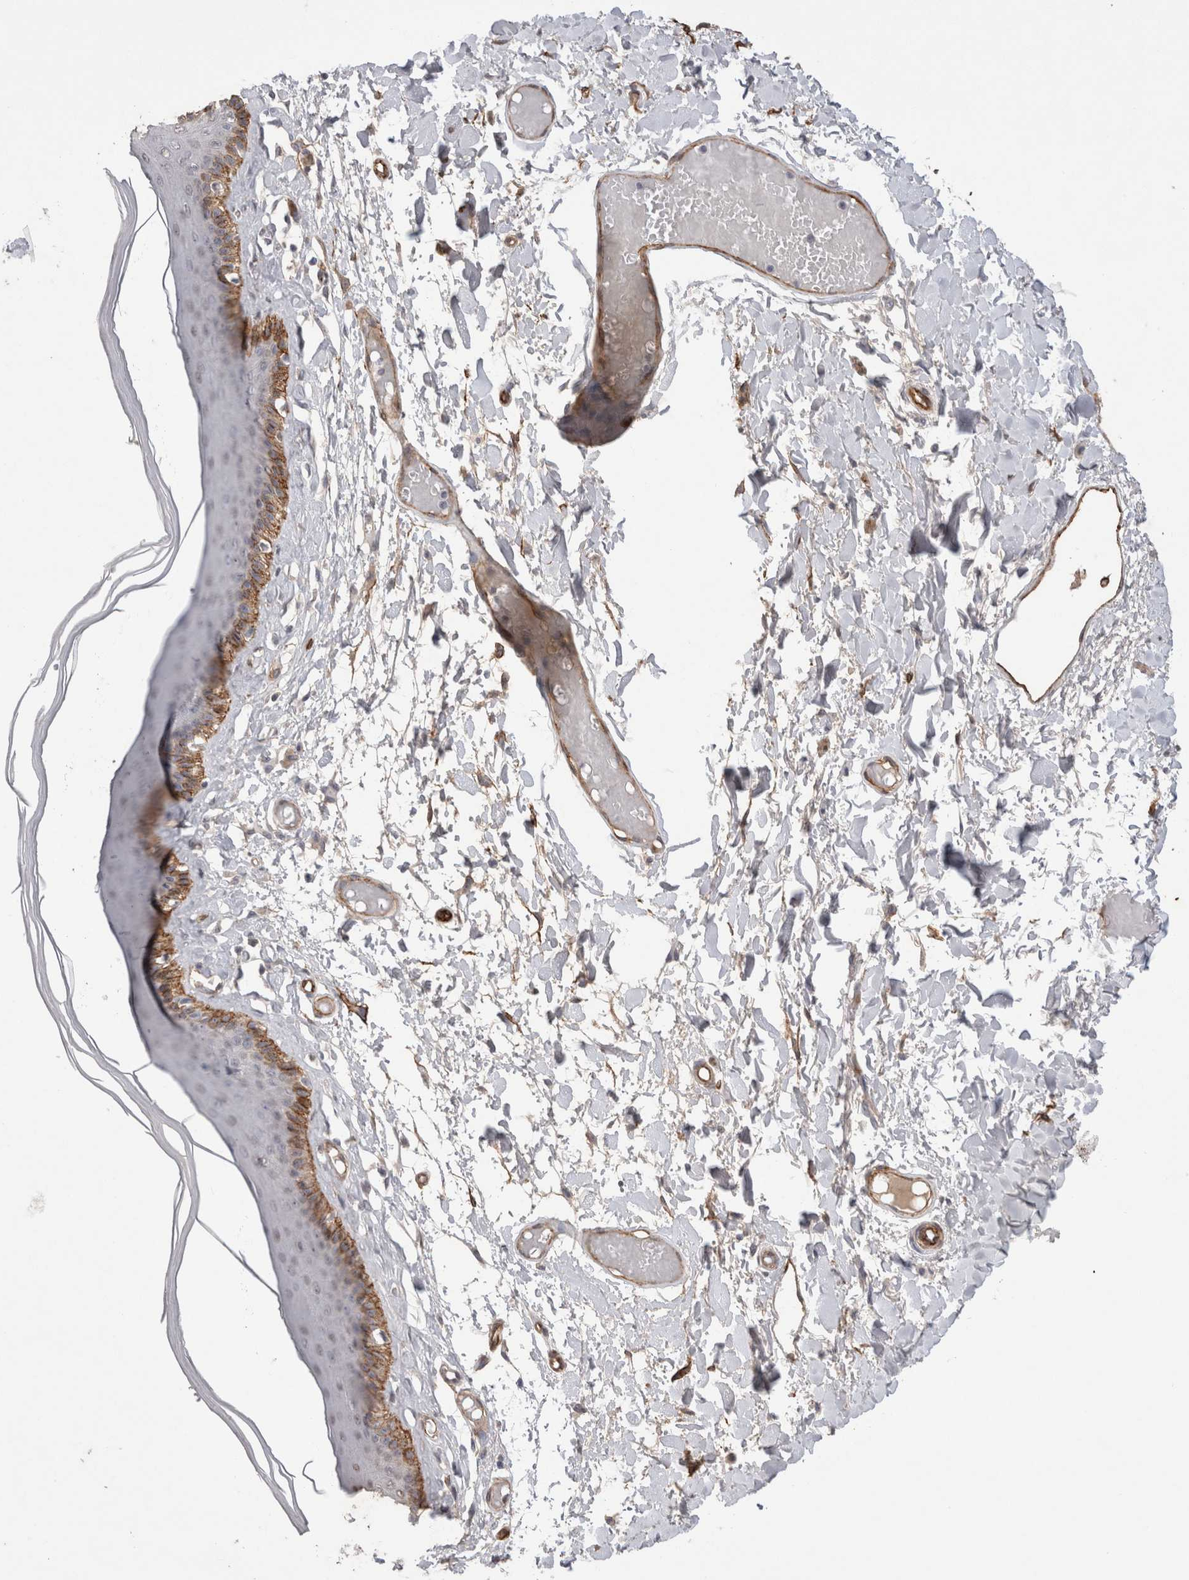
{"staining": {"intensity": "strong", "quantity": "<25%", "location": "cytoplasmic/membranous"}, "tissue": "skin", "cell_type": "Epidermal cells", "image_type": "normal", "snomed": [{"axis": "morphology", "description": "Normal tissue, NOS"}, {"axis": "topography", "description": "Vulva"}], "caption": "A high-resolution image shows IHC staining of unremarkable skin, which reveals strong cytoplasmic/membranous expression in approximately <25% of epidermal cells.", "gene": "CDH13", "patient": {"sex": "female", "age": 73}}